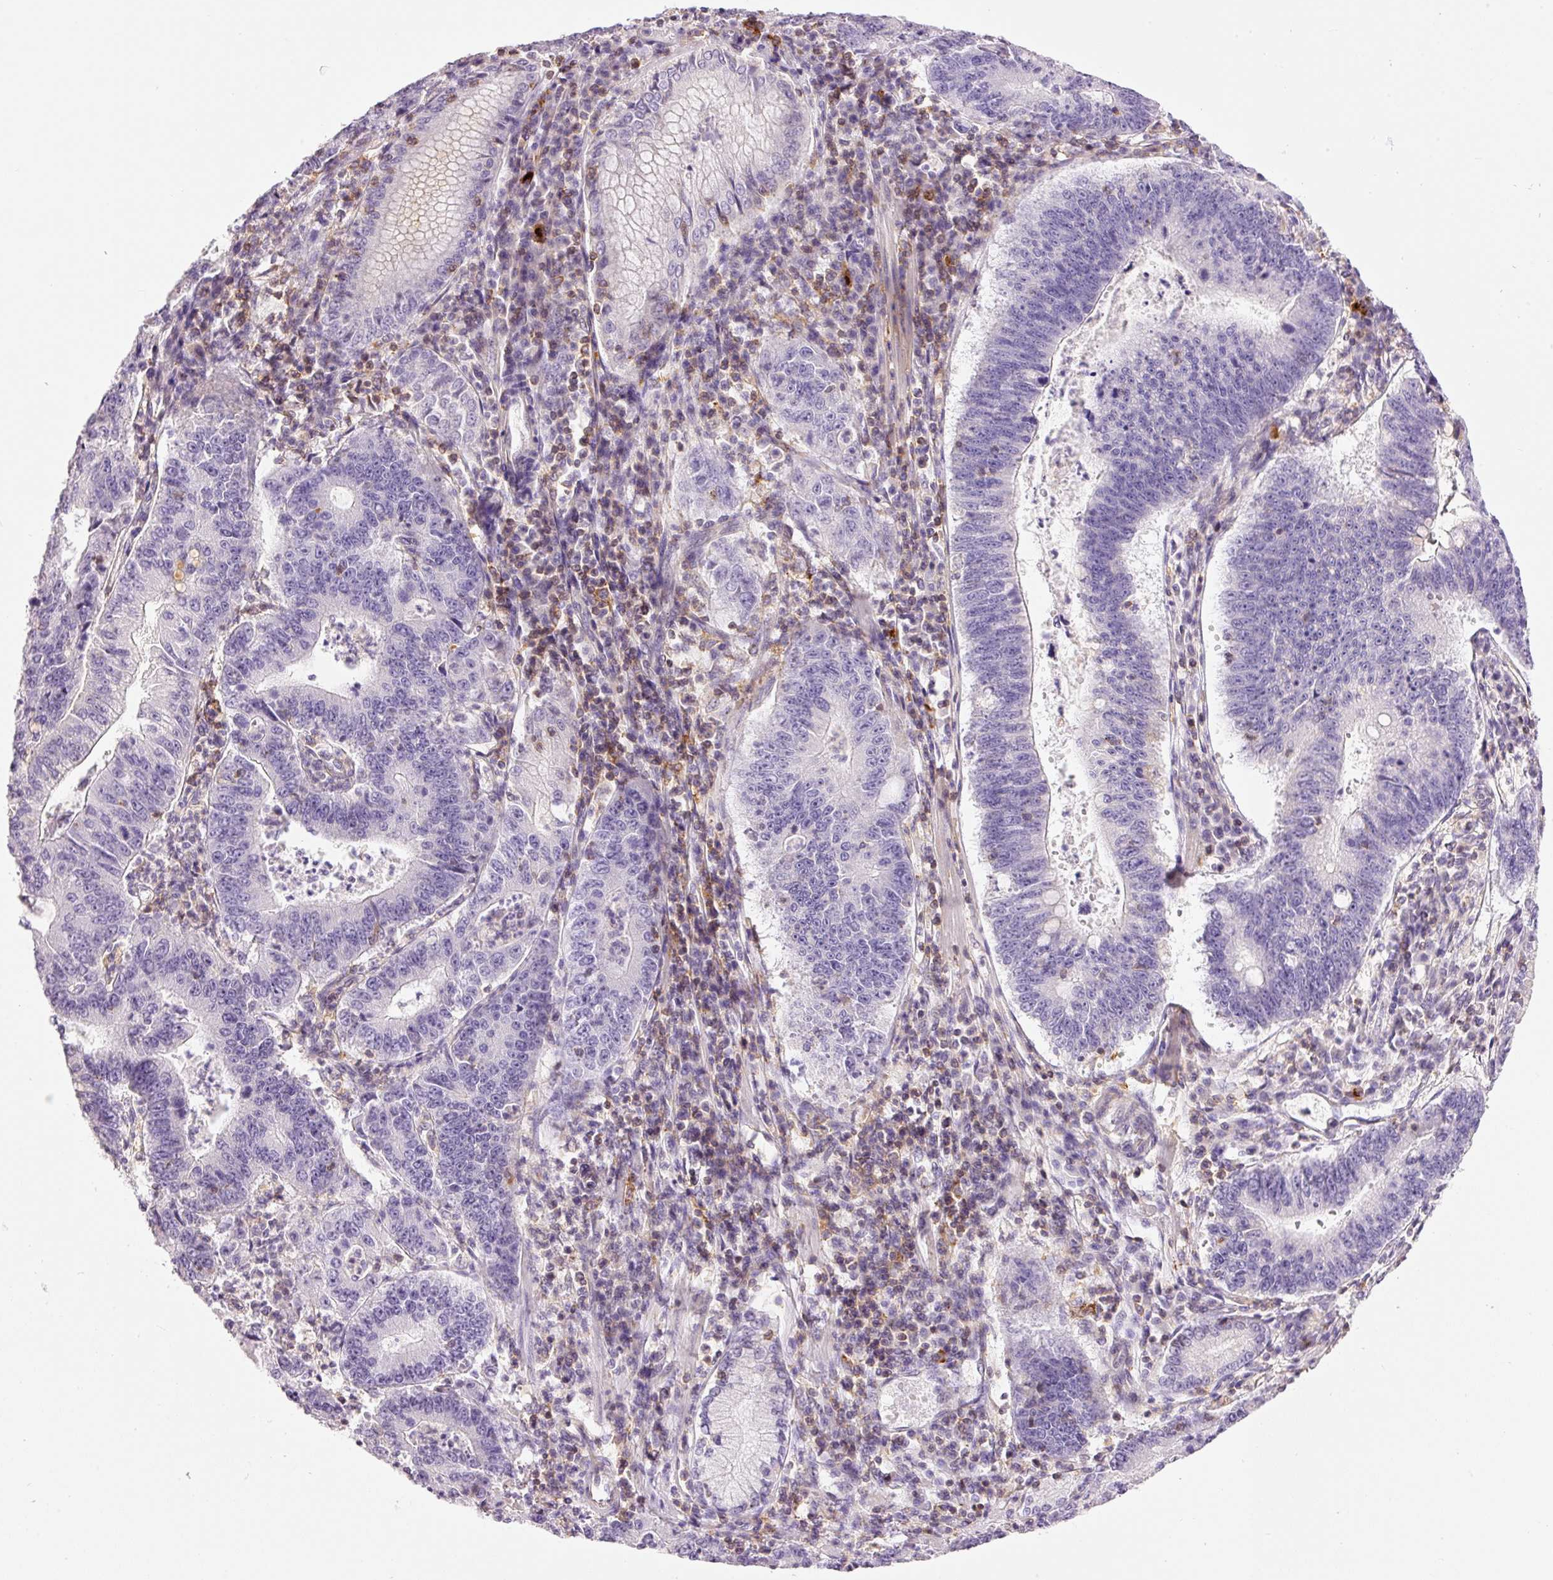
{"staining": {"intensity": "negative", "quantity": "none", "location": "none"}, "tissue": "stomach cancer", "cell_type": "Tumor cells", "image_type": "cancer", "snomed": [{"axis": "morphology", "description": "Adenocarcinoma, NOS"}, {"axis": "topography", "description": "Stomach"}], "caption": "IHC micrograph of stomach cancer stained for a protein (brown), which demonstrates no expression in tumor cells. (Stains: DAB IHC with hematoxylin counter stain, Microscopy: brightfield microscopy at high magnification).", "gene": "DOK6", "patient": {"sex": "male", "age": 59}}